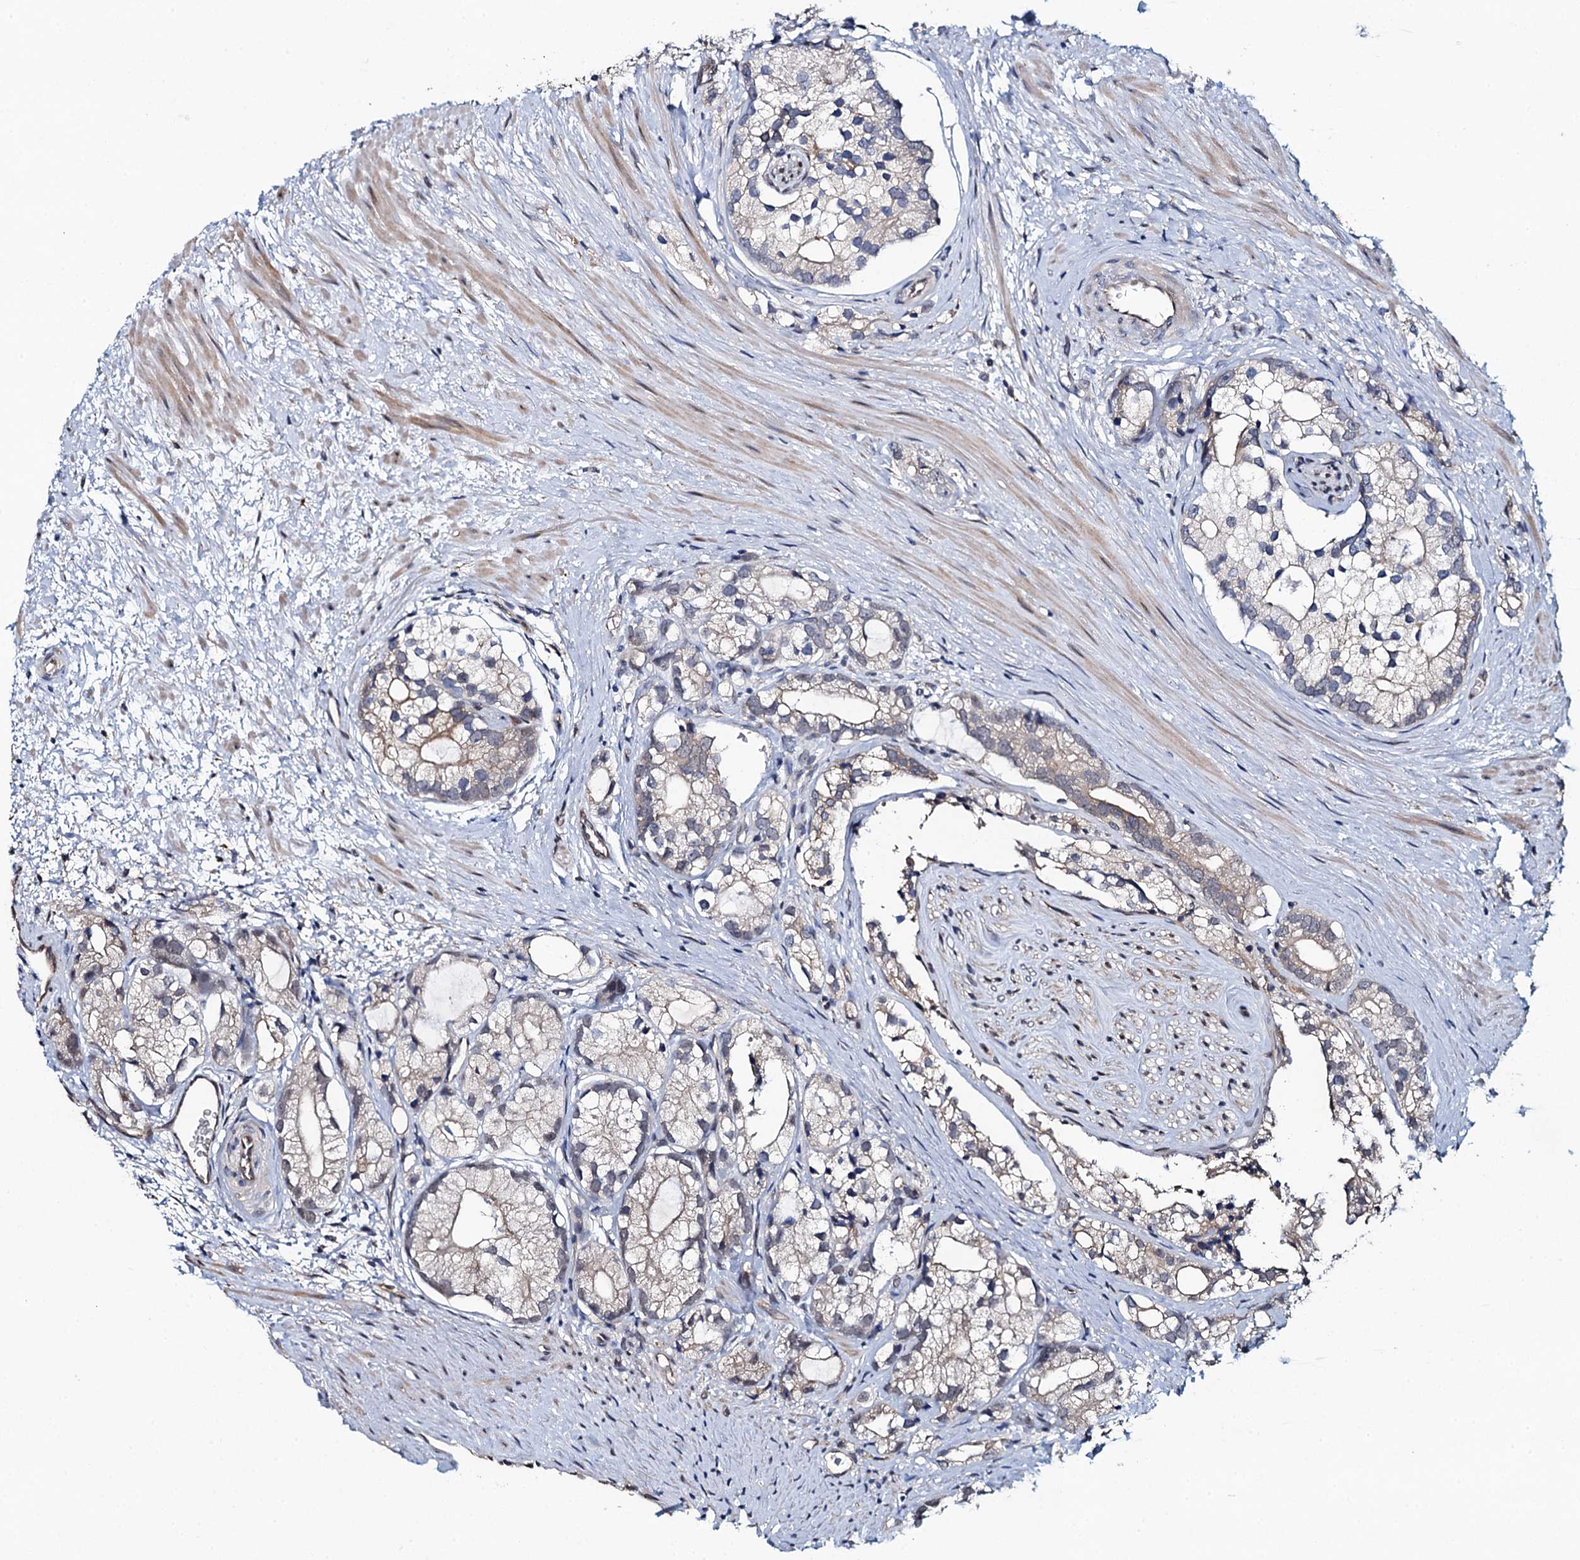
{"staining": {"intensity": "negative", "quantity": "none", "location": "none"}, "tissue": "prostate cancer", "cell_type": "Tumor cells", "image_type": "cancer", "snomed": [{"axis": "morphology", "description": "Adenocarcinoma, High grade"}, {"axis": "topography", "description": "Prostate"}], "caption": "Immunohistochemical staining of human prostate adenocarcinoma (high-grade) displays no significant positivity in tumor cells. Brightfield microscopy of immunohistochemistry (IHC) stained with DAB (brown) and hematoxylin (blue), captured at high magnification.", "gene": "EVX2", "patient": {"sex": "male", "age": 75}}